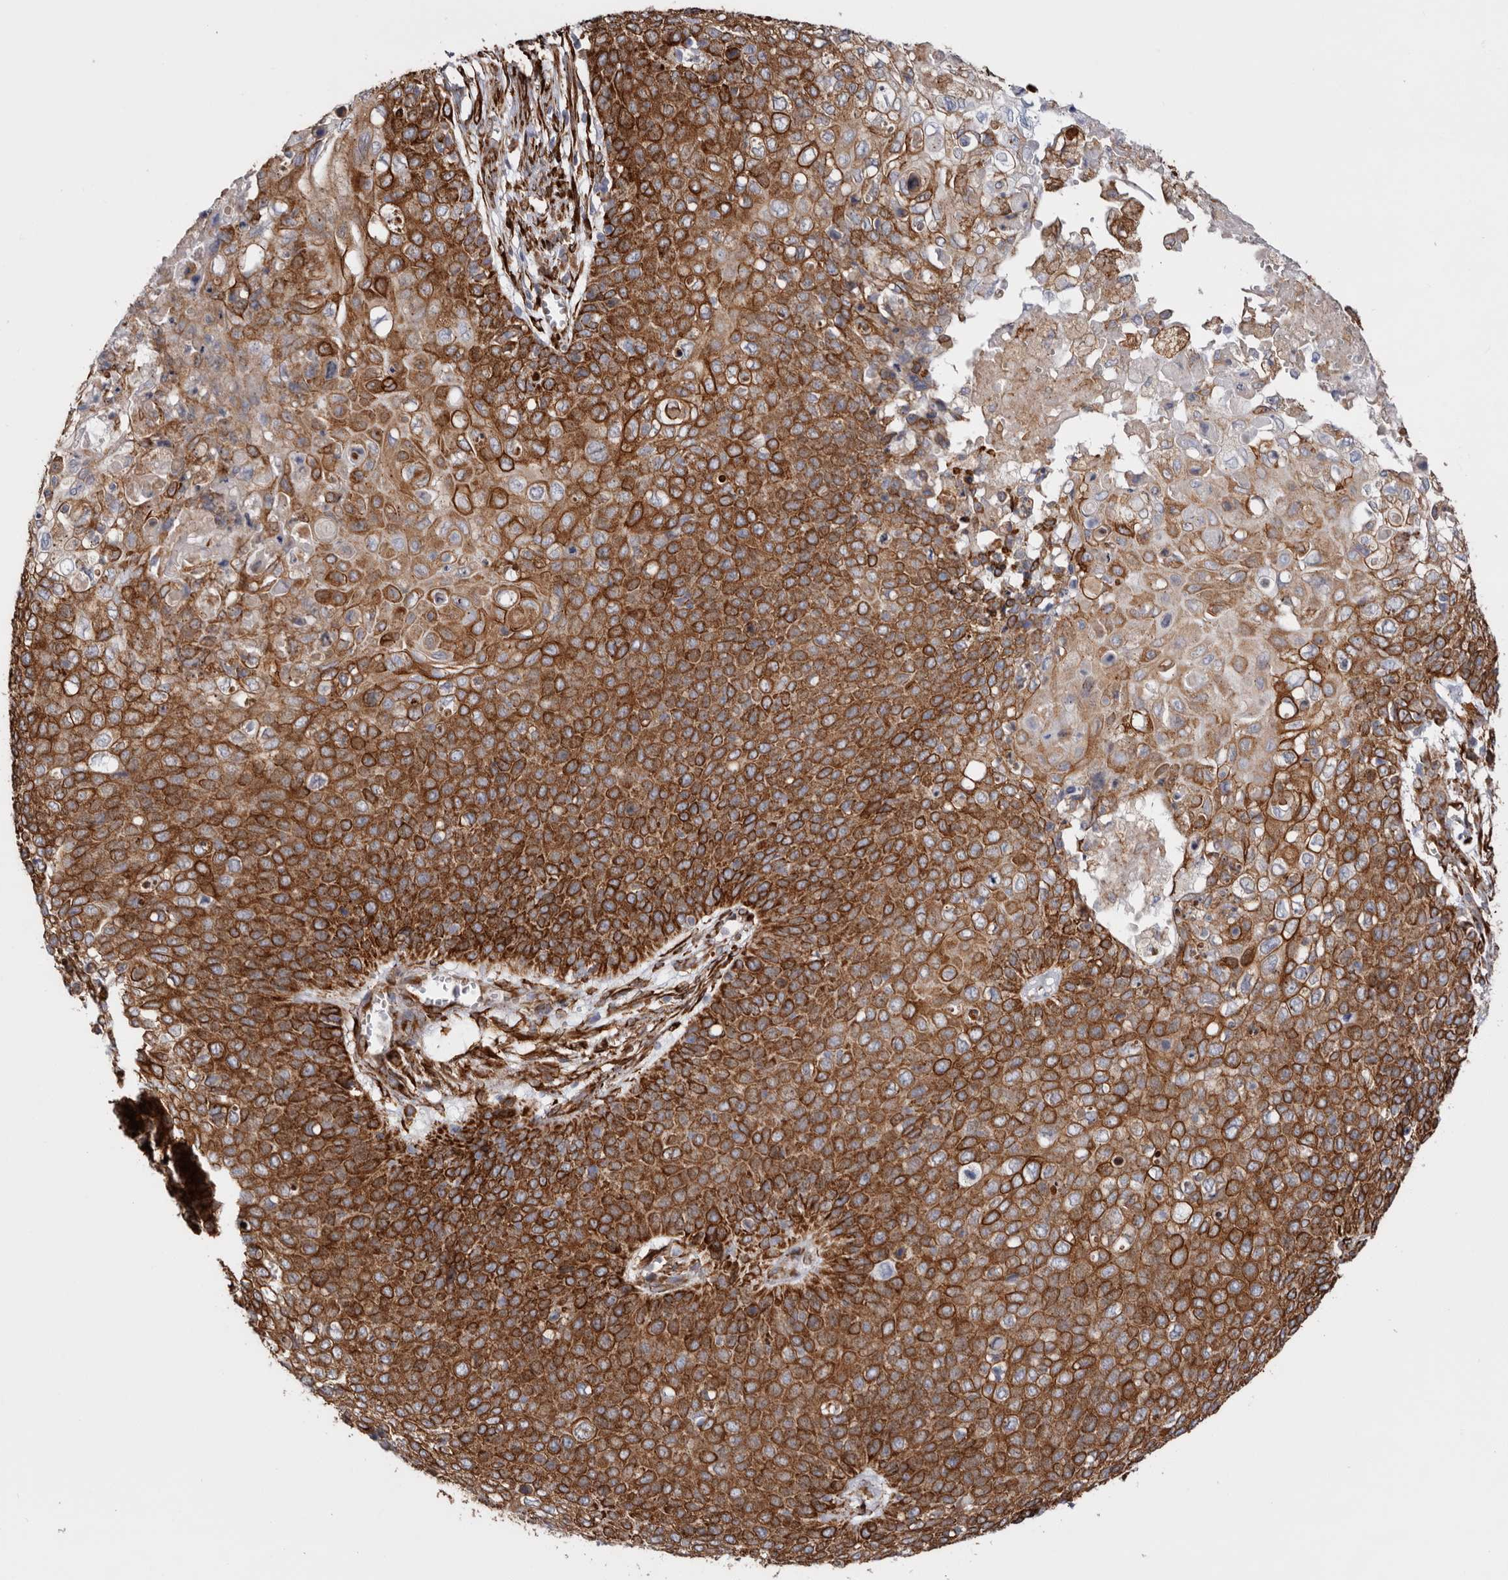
{"staining": {"intensity": "strong", "quantity": ">75%", "location": "cytoplasmic/membranous"}, "tissue": "cervical cancer", "cell_type": "Tumor cells", "image_type": "cancer", "snomed": [{"axis": "morphology", "description": "Squamous cell carcinoma, NOS"}, {"axis": "topography", "description": "Cervix"}], "caption": "Strong cytoplasmic/membranous staining is present in approximately >75% of tumor cells in cervical cancer. The protein of interest is shown in brown color, while the nuclei are stained blue.", "gene": "SEMA3E", "patient": {"sex": "female", "age": 39}}